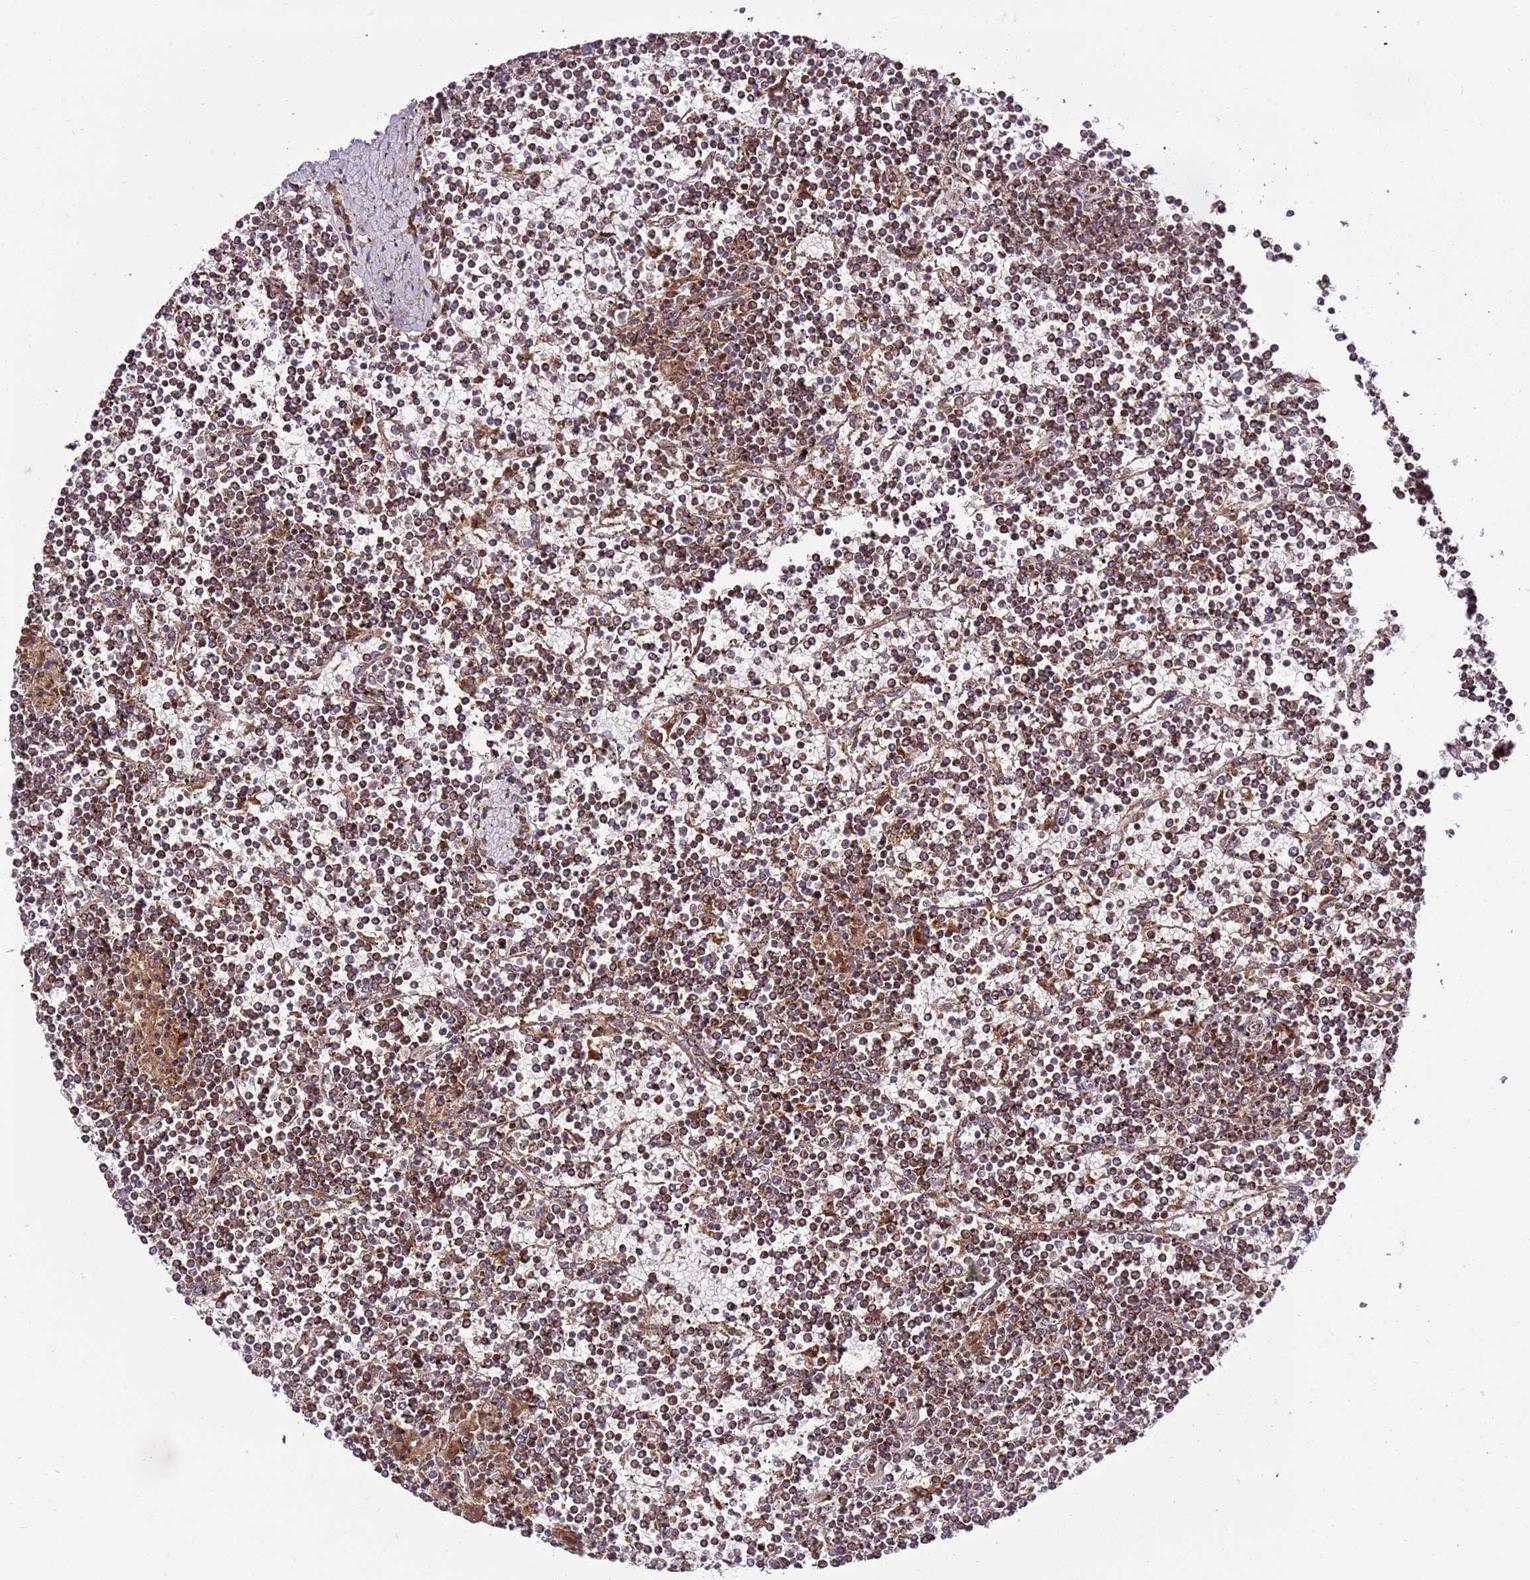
{"staining": {"intensity": "strong", "quantity": ">75%", "location": "cytoplasmic/membranous"}, "tissue": "lymphoma", "cell_type": "Tumor cells", "image_type": "cancer", "snomed": [{"axis": "morphology", "description": "Malignant lymphoma, non-Hodgkin's type, Low grade"}, {"axis": "topography", "description": "Spleen"}], "caption": "IHC micrograph of neoplastic tissue: malignant lymphoma, non-Hodgkin's type (low-grade) stained using immunohistochemistry displays high levels of strong protein expression localized specifically in the cytoplasmic/membranous of tumor cells, appearing as a cytoplasmic/membranous brown color.", "gene": "RASA3", "patient": {"sex": "female", "age": 19}}